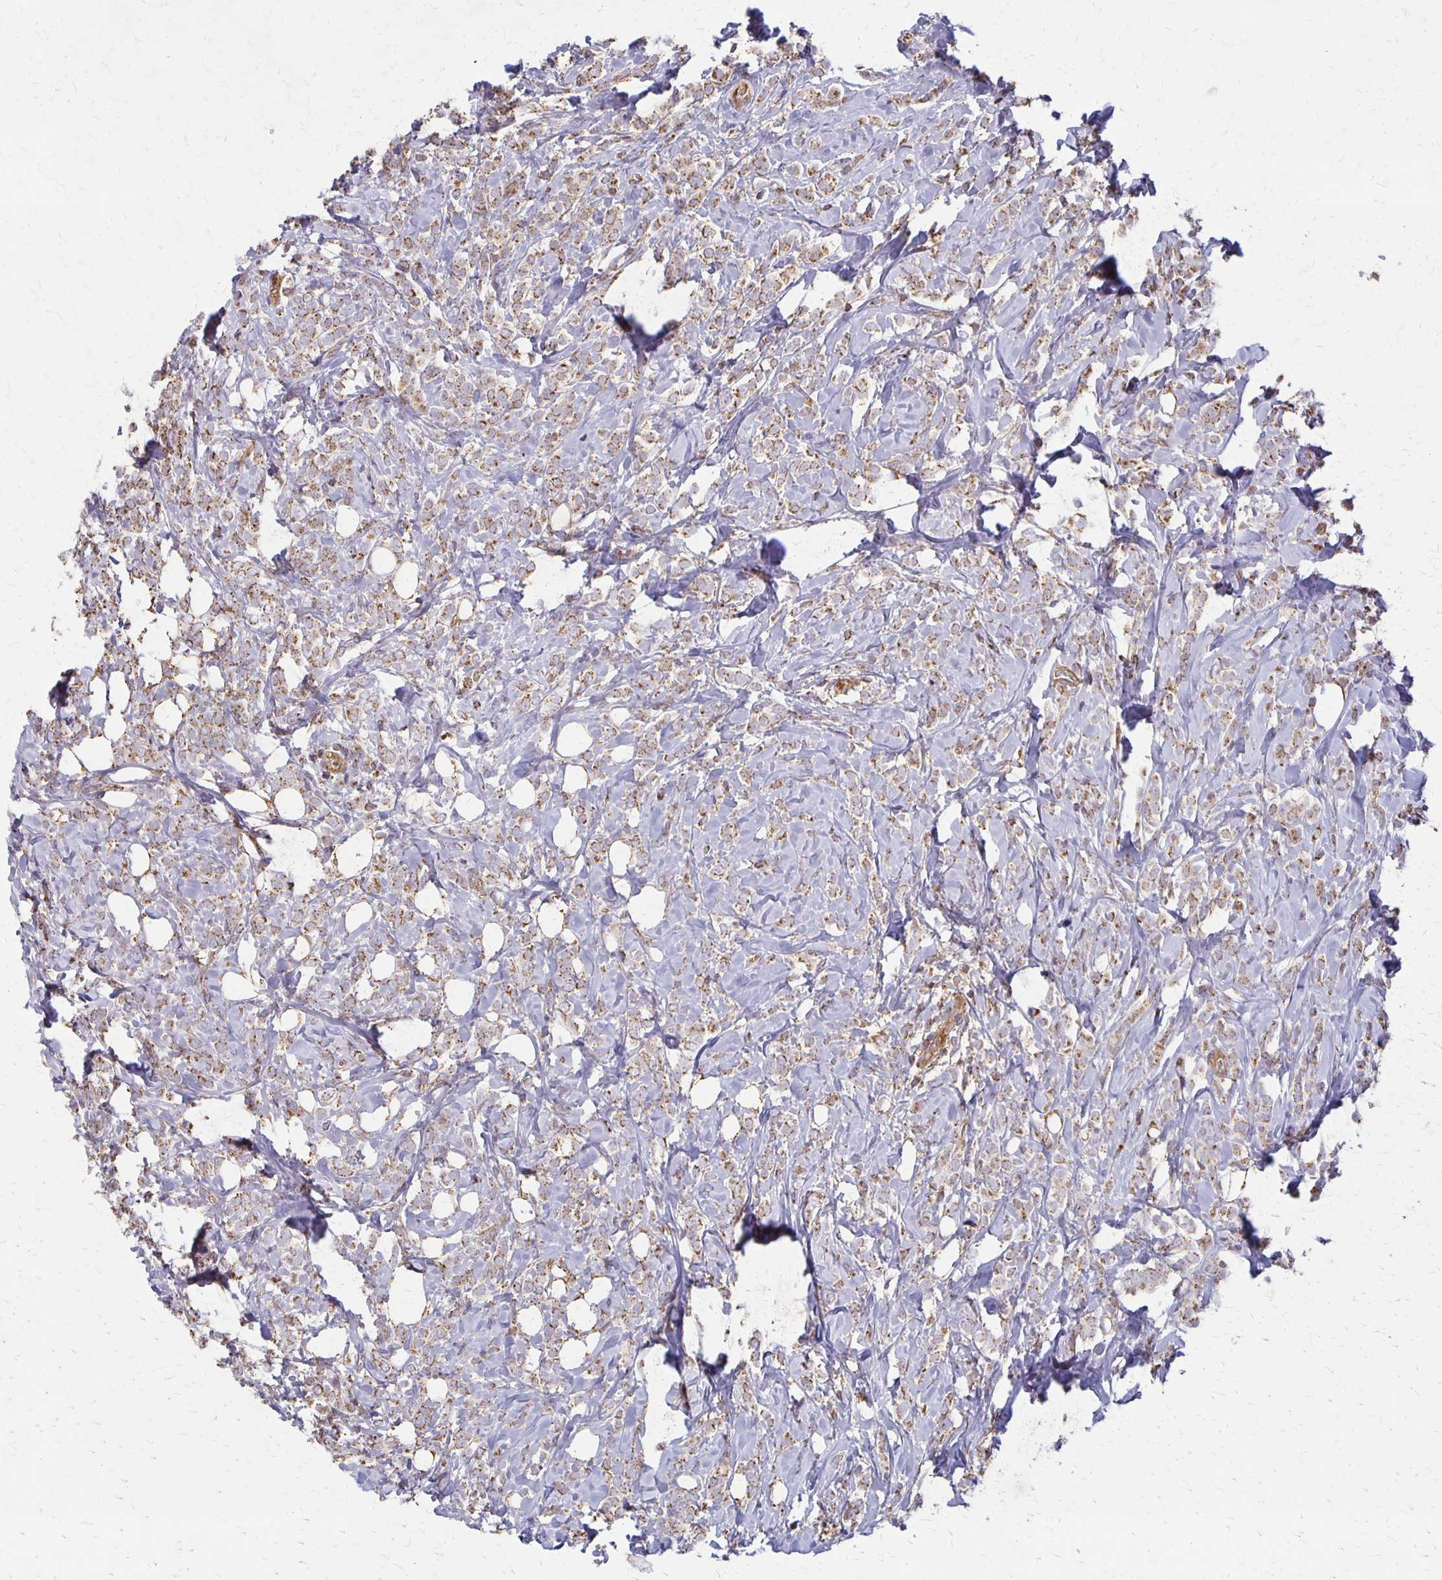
{"staining": {"intensity": "moderate", "quantity": "25%-75%", "location": "cytoplasmic/membranous"}, "tissue": "breast cancer", "cell_type": "Tumor cells", "image_type": "cancer", "snomed": [{"axis": "morphology", "description": "Lobular carcinoma"}, {"axis": "topography", "description": "Breast"}], "caption": "Breast cancer (lobular carcinoma) tissue exhibits moderate cytoplasmic/membranous staining in about 25%-75% of tumor cells, visualized by immunohistochemistry. The staining is performed using DAB brown chromogen to label protein expression. The nuclei are counter-stained blue using hematoxylin.", "gene": "EIF4EBP2", "patient": {"sex": "female", "age": 49}}